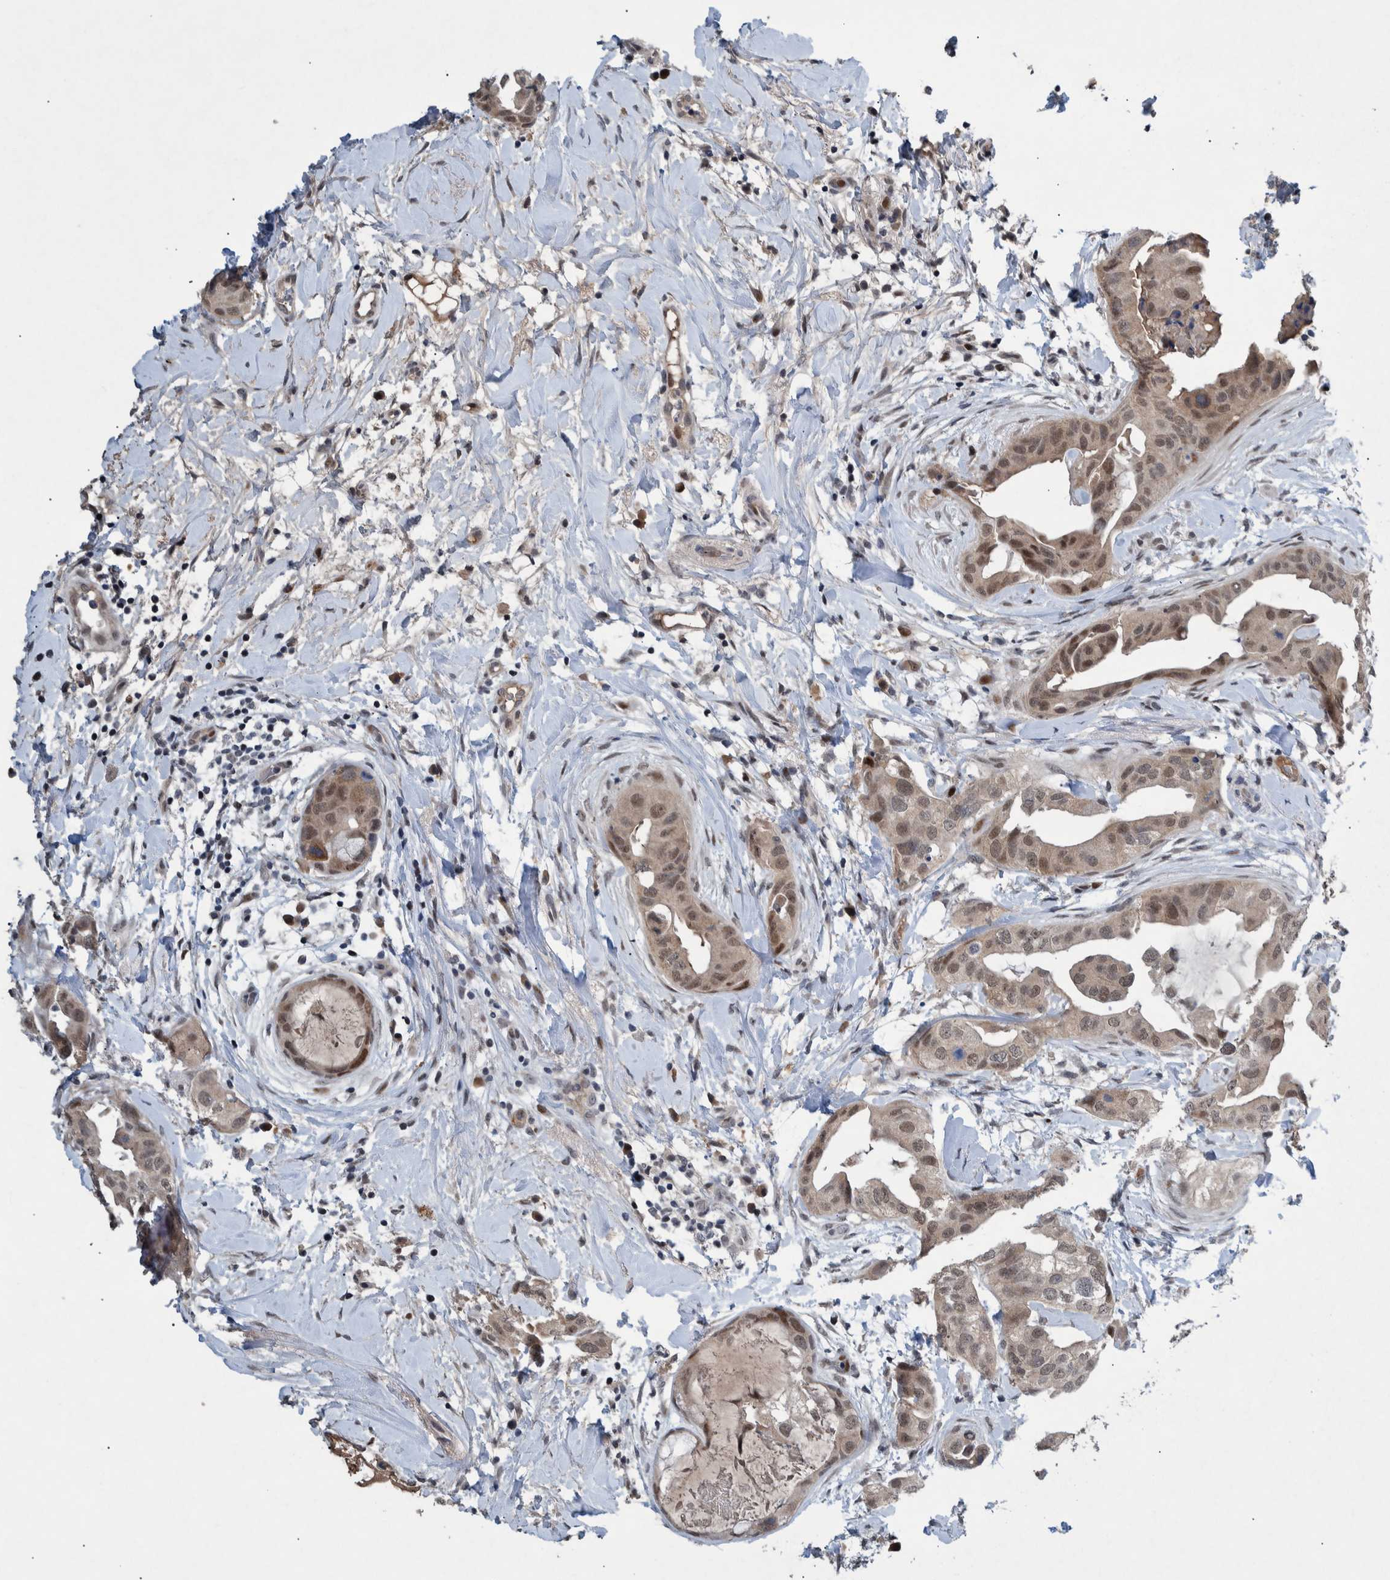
{"staining": {"intensity": "weak", "quantity": ">75%", "location": "cytoplasmic/membranous,nuclear"}, "tissue": "breast cancer", "cell_type": "Tumor cells", "image_type": "cancer", "snomed": [{"axis": "morphology", "description": "Duct carcinoma"}, {"axis": "topography", "description": "Breast"}], "caption": "IHC photomicrograph of neoplastic tissue: infiltrating ductal carcinoma (breast) stained using immunohistochemistry demonstrates low levels of weak protein expression localized specifically in the cytoplasmic/membranous and nuclear of tumor cells, appearing as a cytoplasmic/membranous and nuclear brown color.", "gene": "ESRP1", "patient": {"sex": "female", "age": 40}}